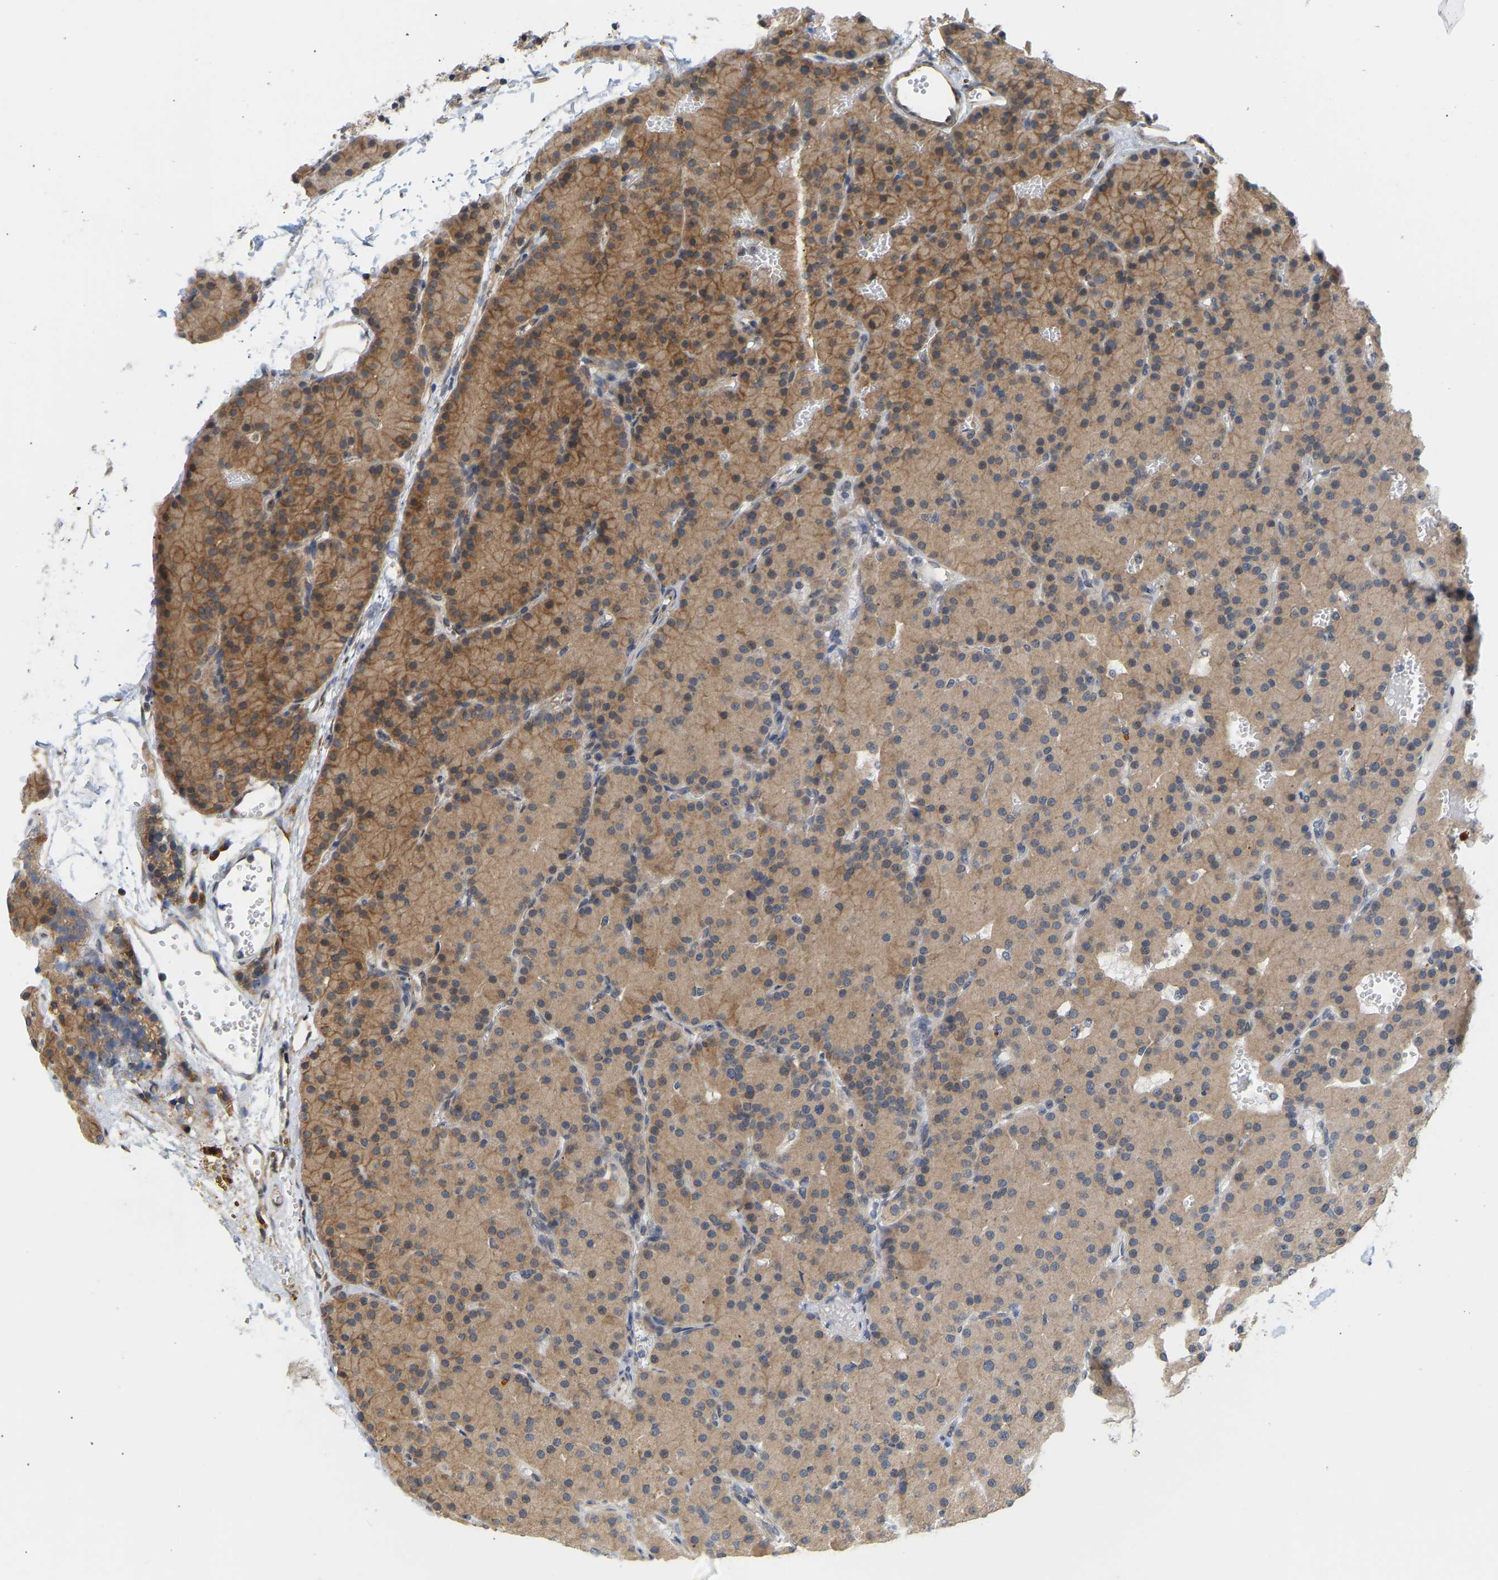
{"staining": {"intensity": "moderate", "quantity": ">75%", "location": "cytoplasmic/membranous"}, "tissue": "parathyroid gland", "cell_type": "Glandular cells", "image_type": "normal", "snomed": [{"axis": "morphology", "description": "Normal tissue, NOS"}, {"axis": "morphology", "description": "Adenoma, NOS"}, {"axis": "topography", "description": "Parathyroid gland"}], "caption": "A high-resolution histopathology image shows immunohistochemistry staining of normal parathyroid gland, which shows moderate cytoplasmic/membranous expression in approximately >75% of glandular cells. (DAB IHC with brightfield microscopy, high magnification).", "gene": "BEND3", "patient": {"sex": "male", "age": 75}}